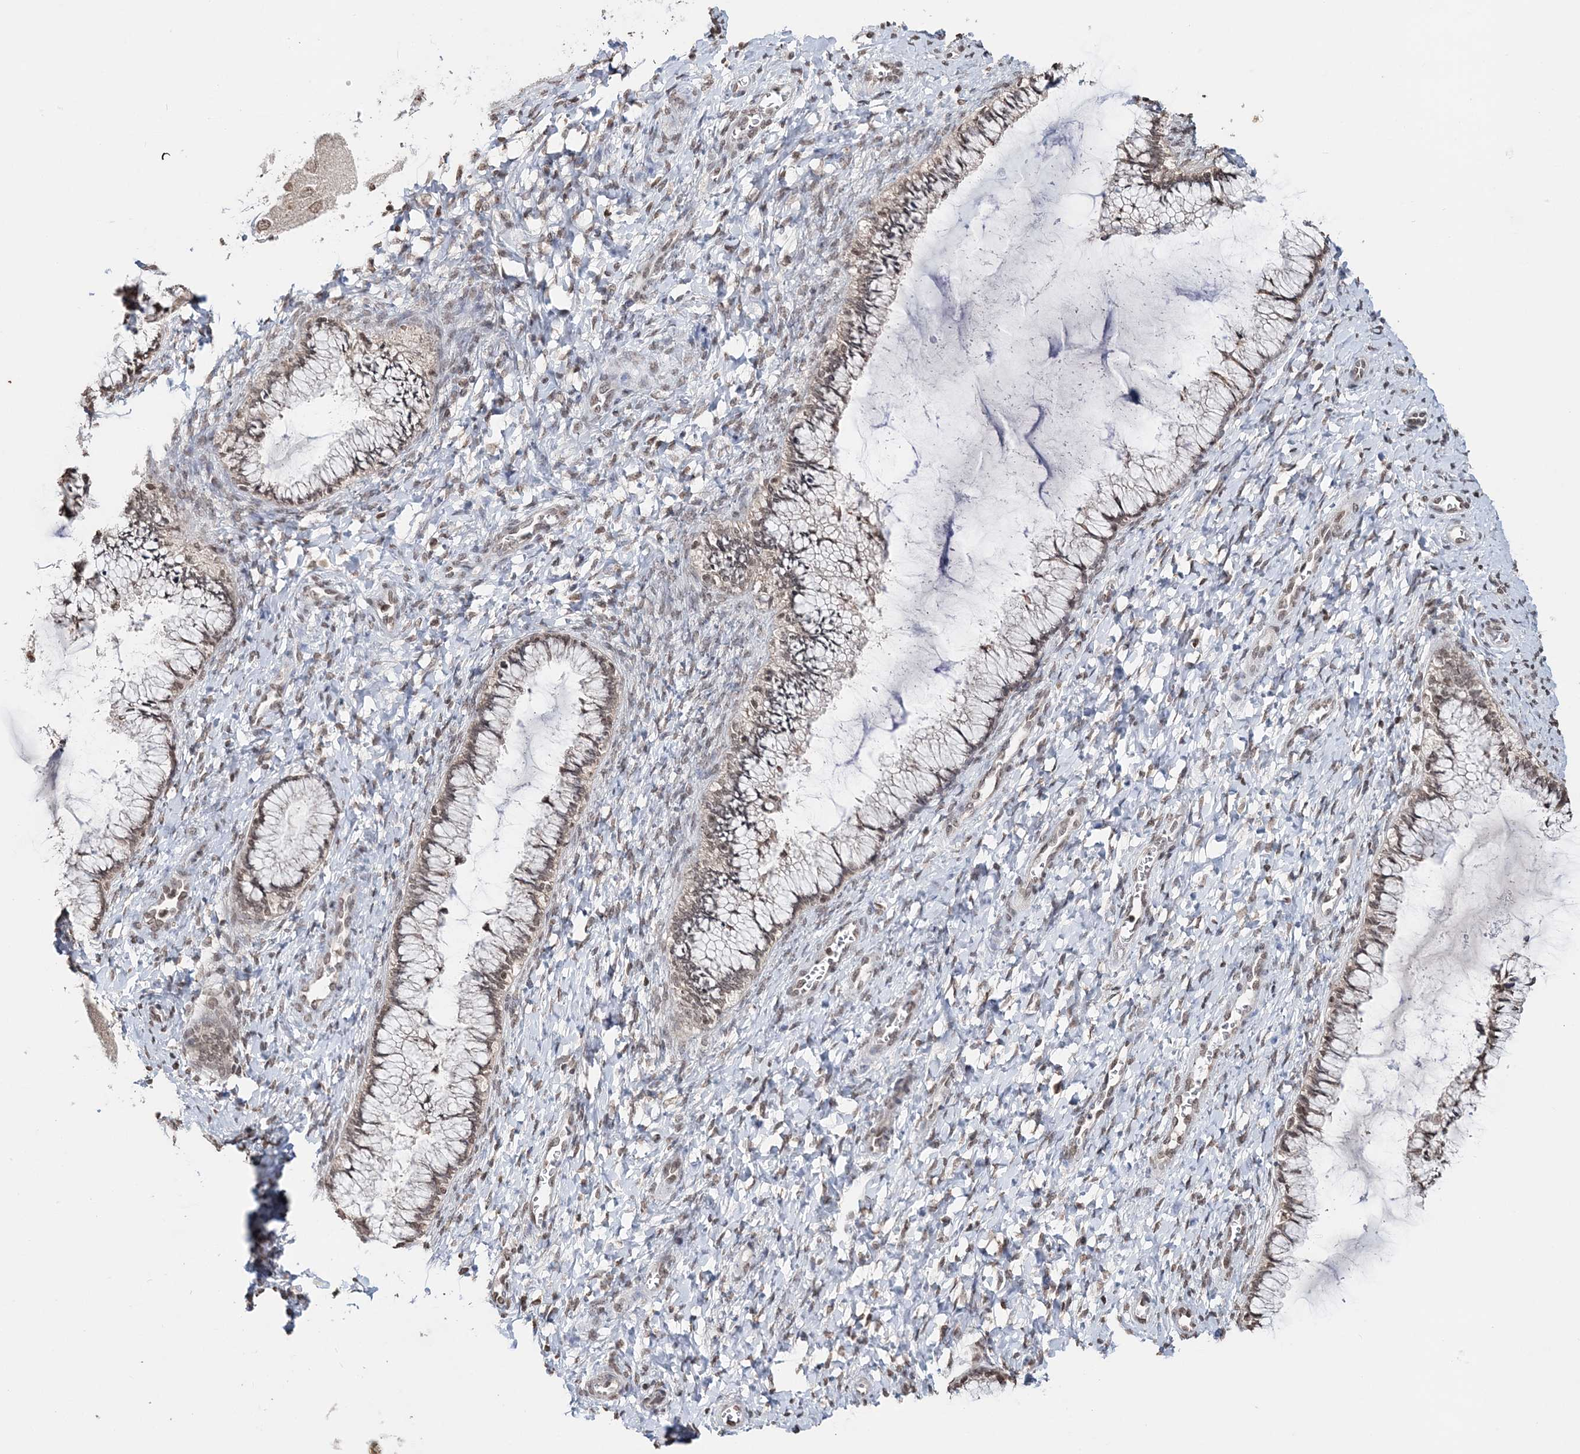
{"staining": {"intensity": "moderate", "quantity": "25%-75%", "location": "cytoplasmic/membranous,nuclear"}, "tissue": "cervix", "cell_type": "Glandular cells", "image_type": "normal", "snomed": [{"axis": "morphology", "description": "Normal tissue, NOS"}, {"axis": "morphology", "description": "Adenocarcinoma, NOS"}, {"axis": "topography", "description": "Cervix"}], "caption": "This is a histology image of IHC staining of benign cervix, which shows moderate staining in the cytoplasmic/membranous,nuclear of glandular cells.", "gene": "SOWAHB", "patient": {"sex": "female", "age": 29}}